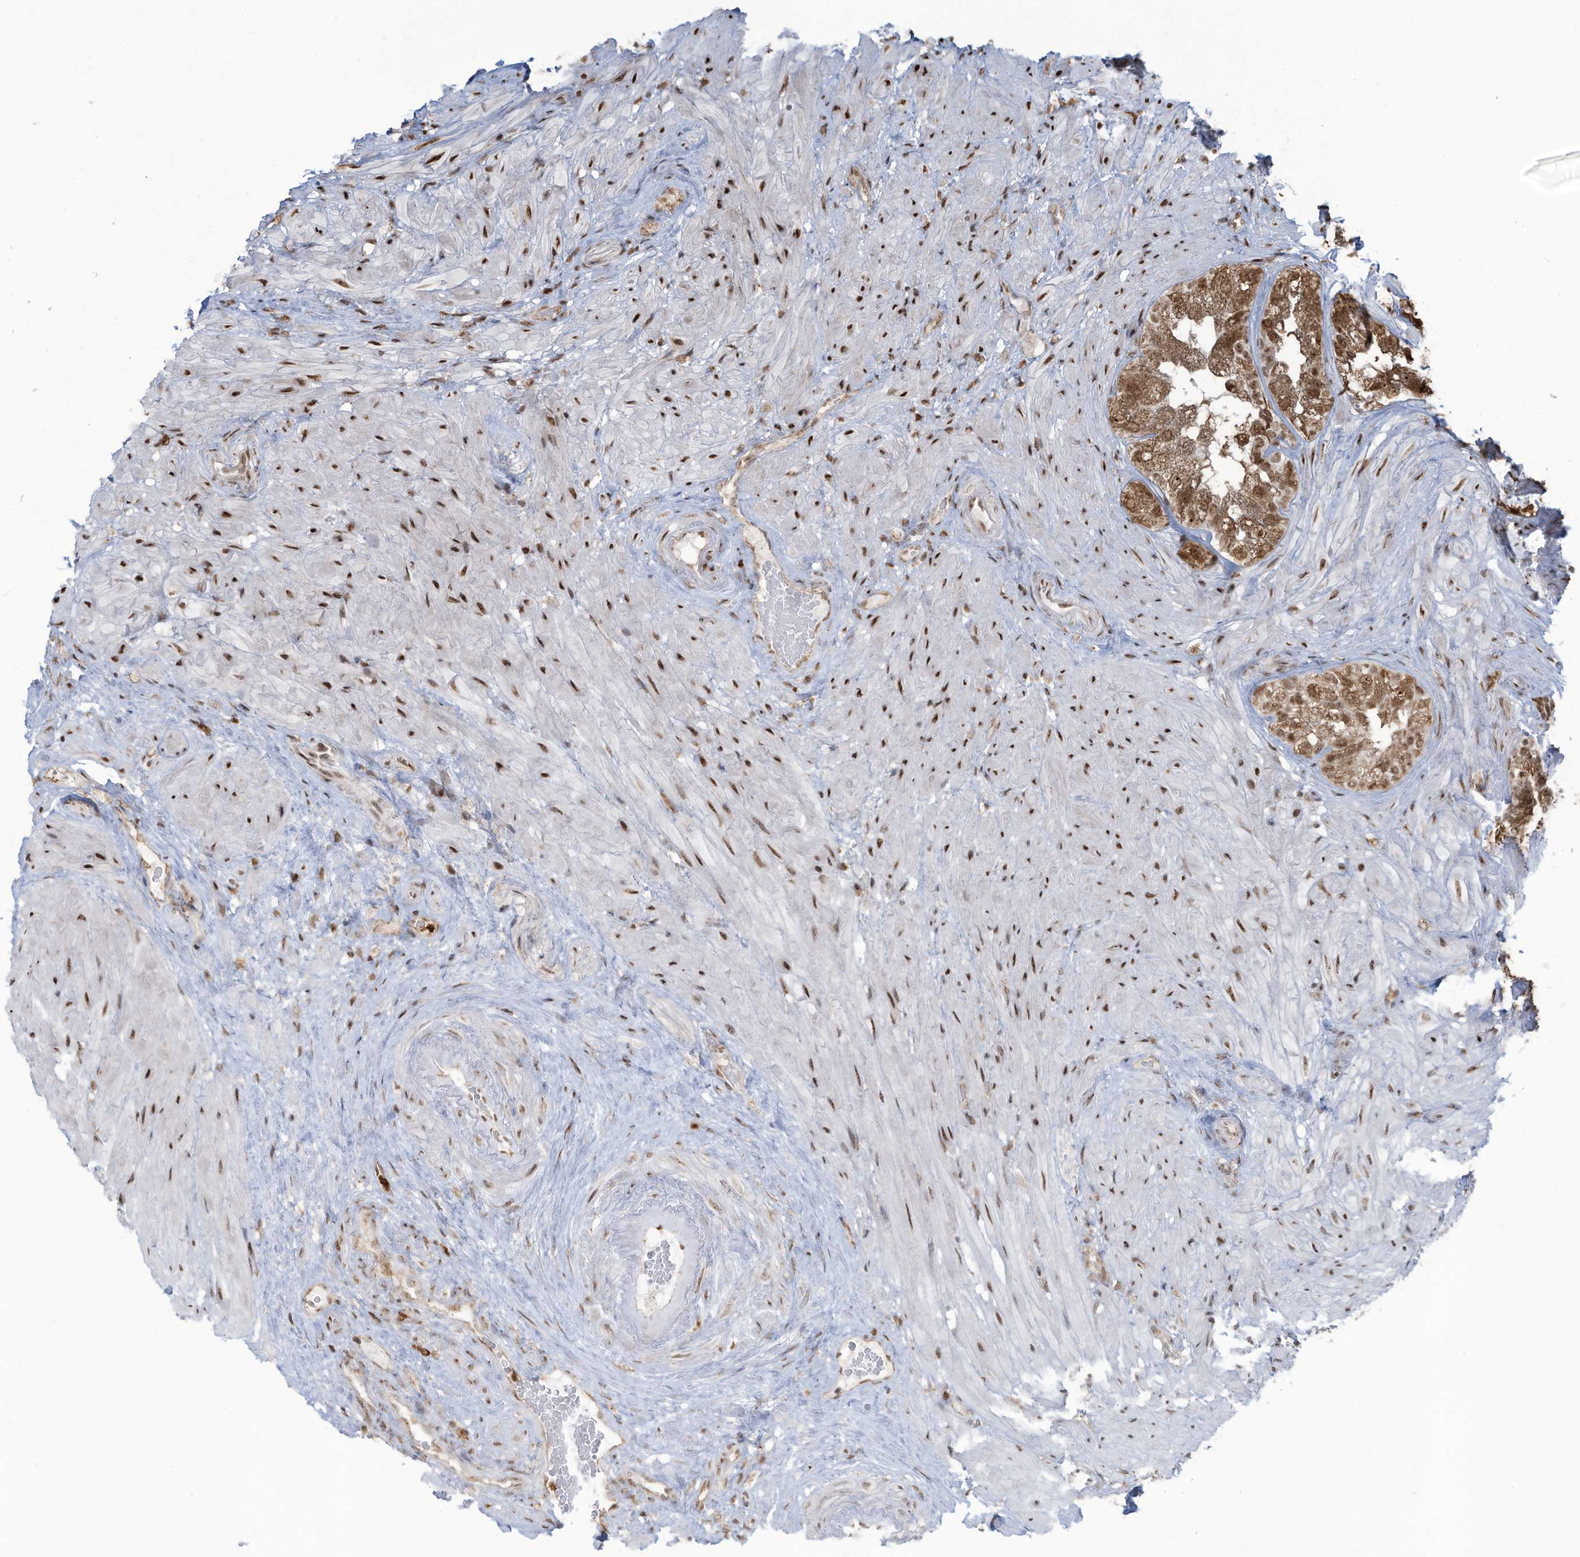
{"staining": {"intensity": "strong", "quantity": ">75%", "location": "cytoplasmic/membranous,nuclear"}, "tissue": "seminal vesicle", "cell_type": "Glandular cells", "image_type": "normal", "snomed": [{"axis": "morphology", "description": "Normal tissue, NOS"}, {"axis": "topography", "description": "Seminal veicle"}, {"axis": "topography", "description": "Peripheral nerve tissue"}], "caption": "Glandular cells show strong cytoplasmic/membranous,nuclear expression in approximately >75% of cells in benign seminal vesicle. (brown staining indicates protein expression, while blue staining denotes nuclei).", "gene": "LBH", "patient": {"sex": "male", "age": 63}}